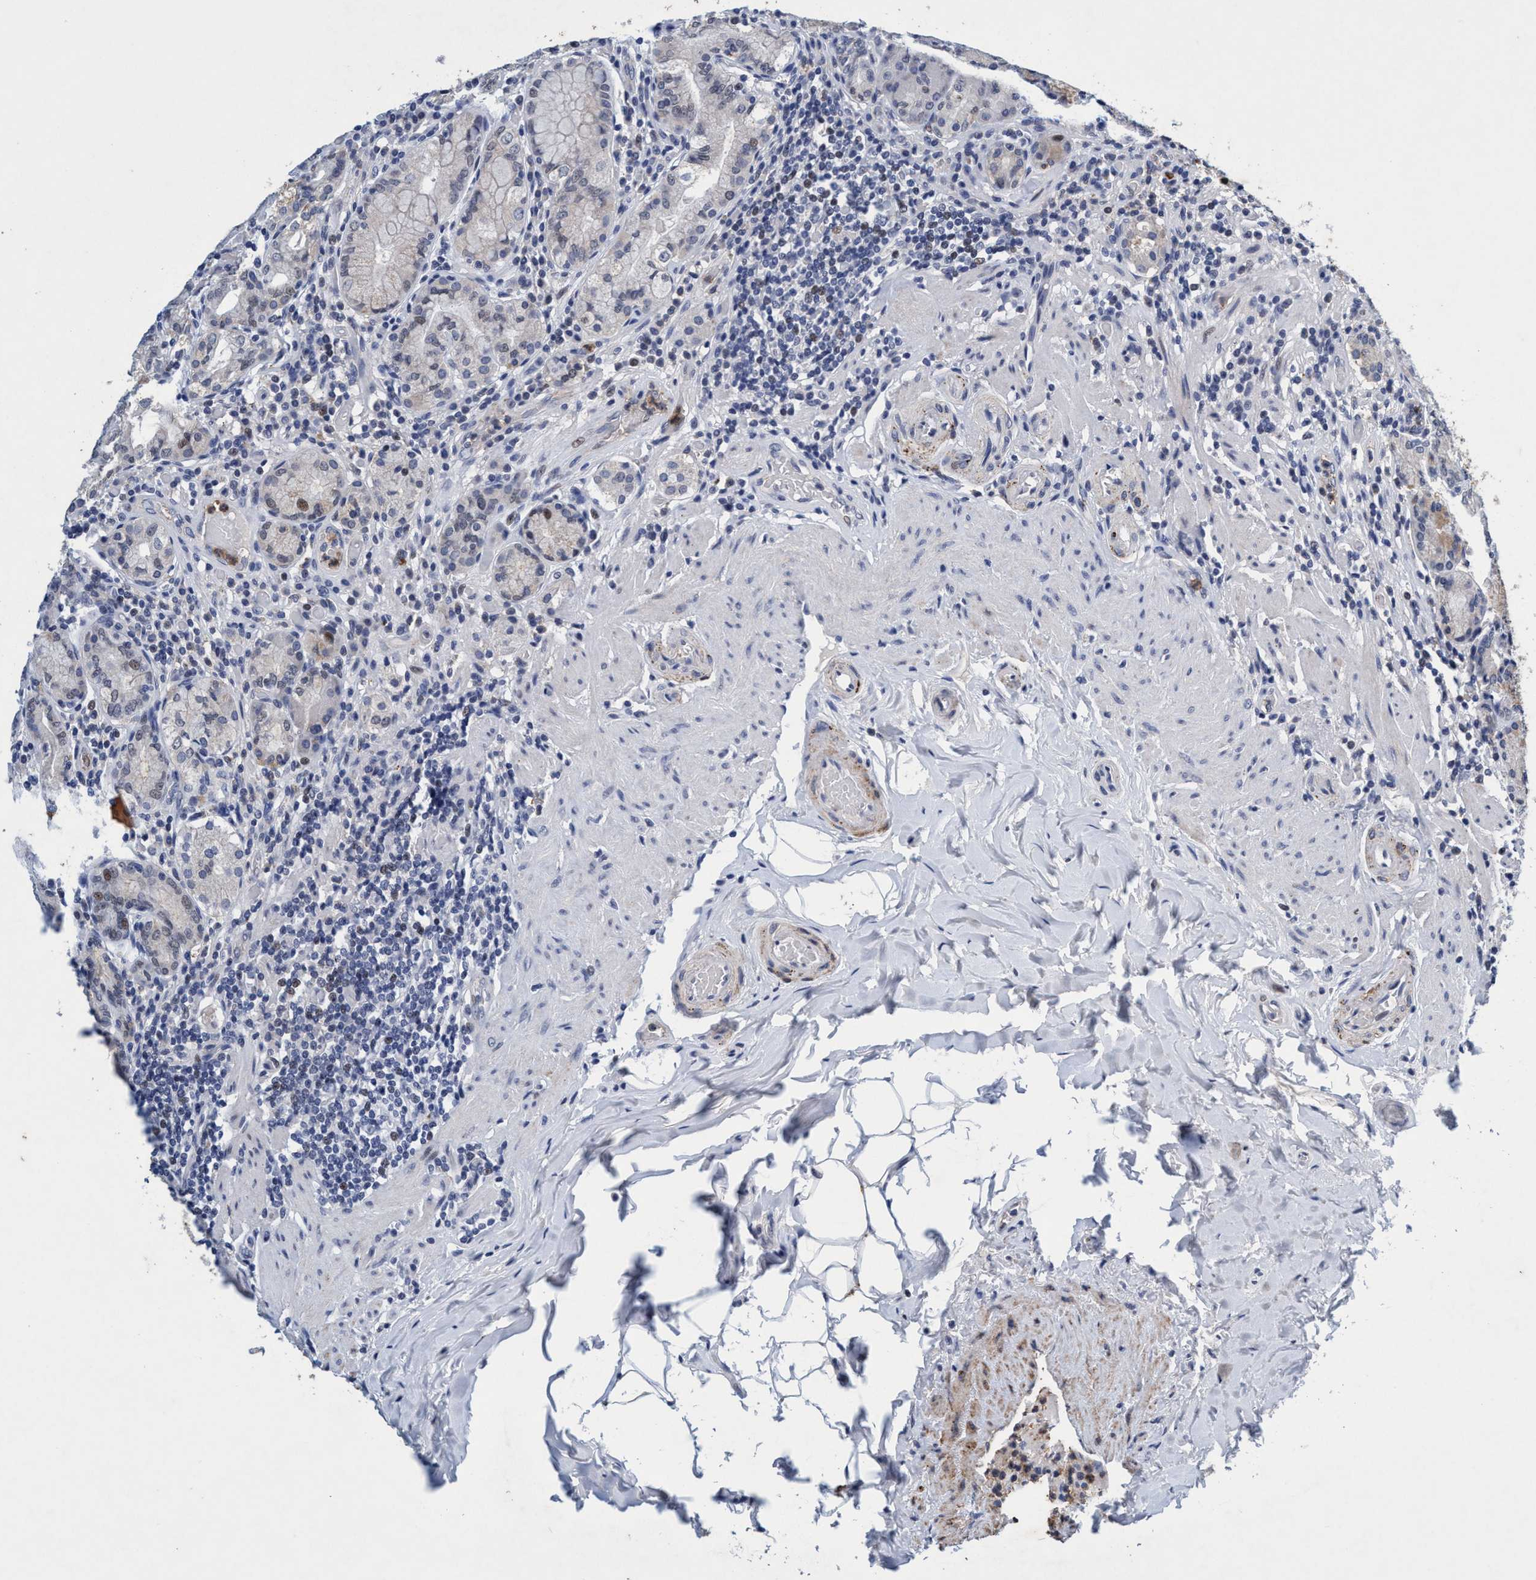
{"staining": {"intensity": "strong", "quantity": "<25%", "location": "cytoplasmic/membranous"}, "tissue": "stomach", "cell_type": "Glandular cells", "image_type": "normal", "snomed": [{"axis": "morphology", "description": "Normal tissue, NOS"}, {"axis": "topography", "description": "Stomach, lower"}], "caption": "Immunohistochemical staining of unremarkable human stomach demonstrates <25% levels of strong cytoplasmic/membranous protein expression in about <25% of glandular cells. The staining was performed using DAB, with brown indicating positive protein expression. Nuclei are stained blue with hematoxylin.", "gene": "GRB14", "patient": {"sex": "female", "age": 76}}